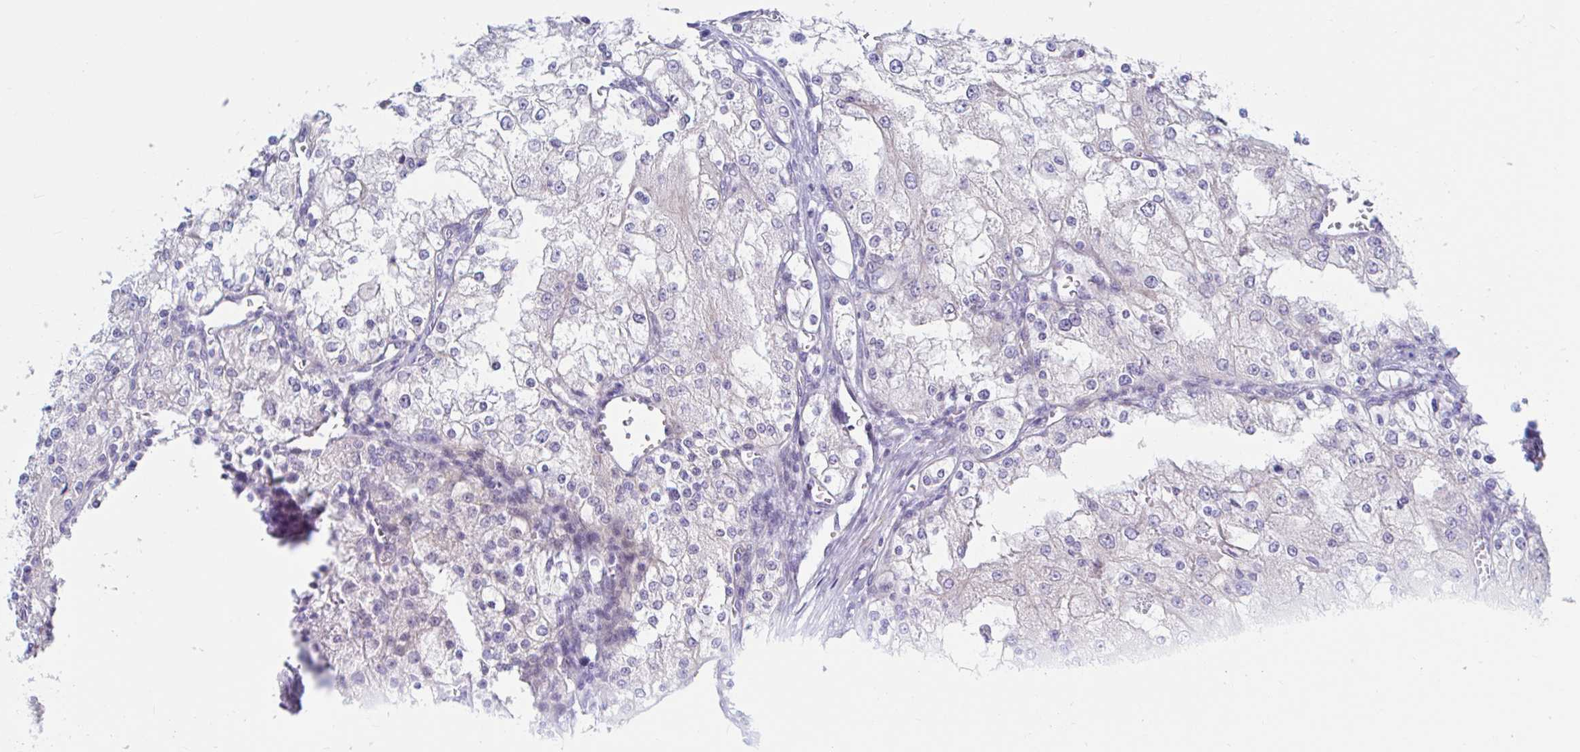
{"staining": {"intensity": "negative", "quantity": "none", "location": "none"}, "tissue": "renal cancer", "cell_type": "Tumor cells", "image_type": "cancer", "snomed": [{"axis": "morphology", "description": "Adenocarcinoma, NOS"}, {"axis": "topography", "description": "Kidney"}], "caption": "Adenocarcinoma (renal) stained for a protein using immunohistochemistry displays no staining tumor cells.", "gene": "NBPF3", "patient": {"sex": "female", "age": 74}}